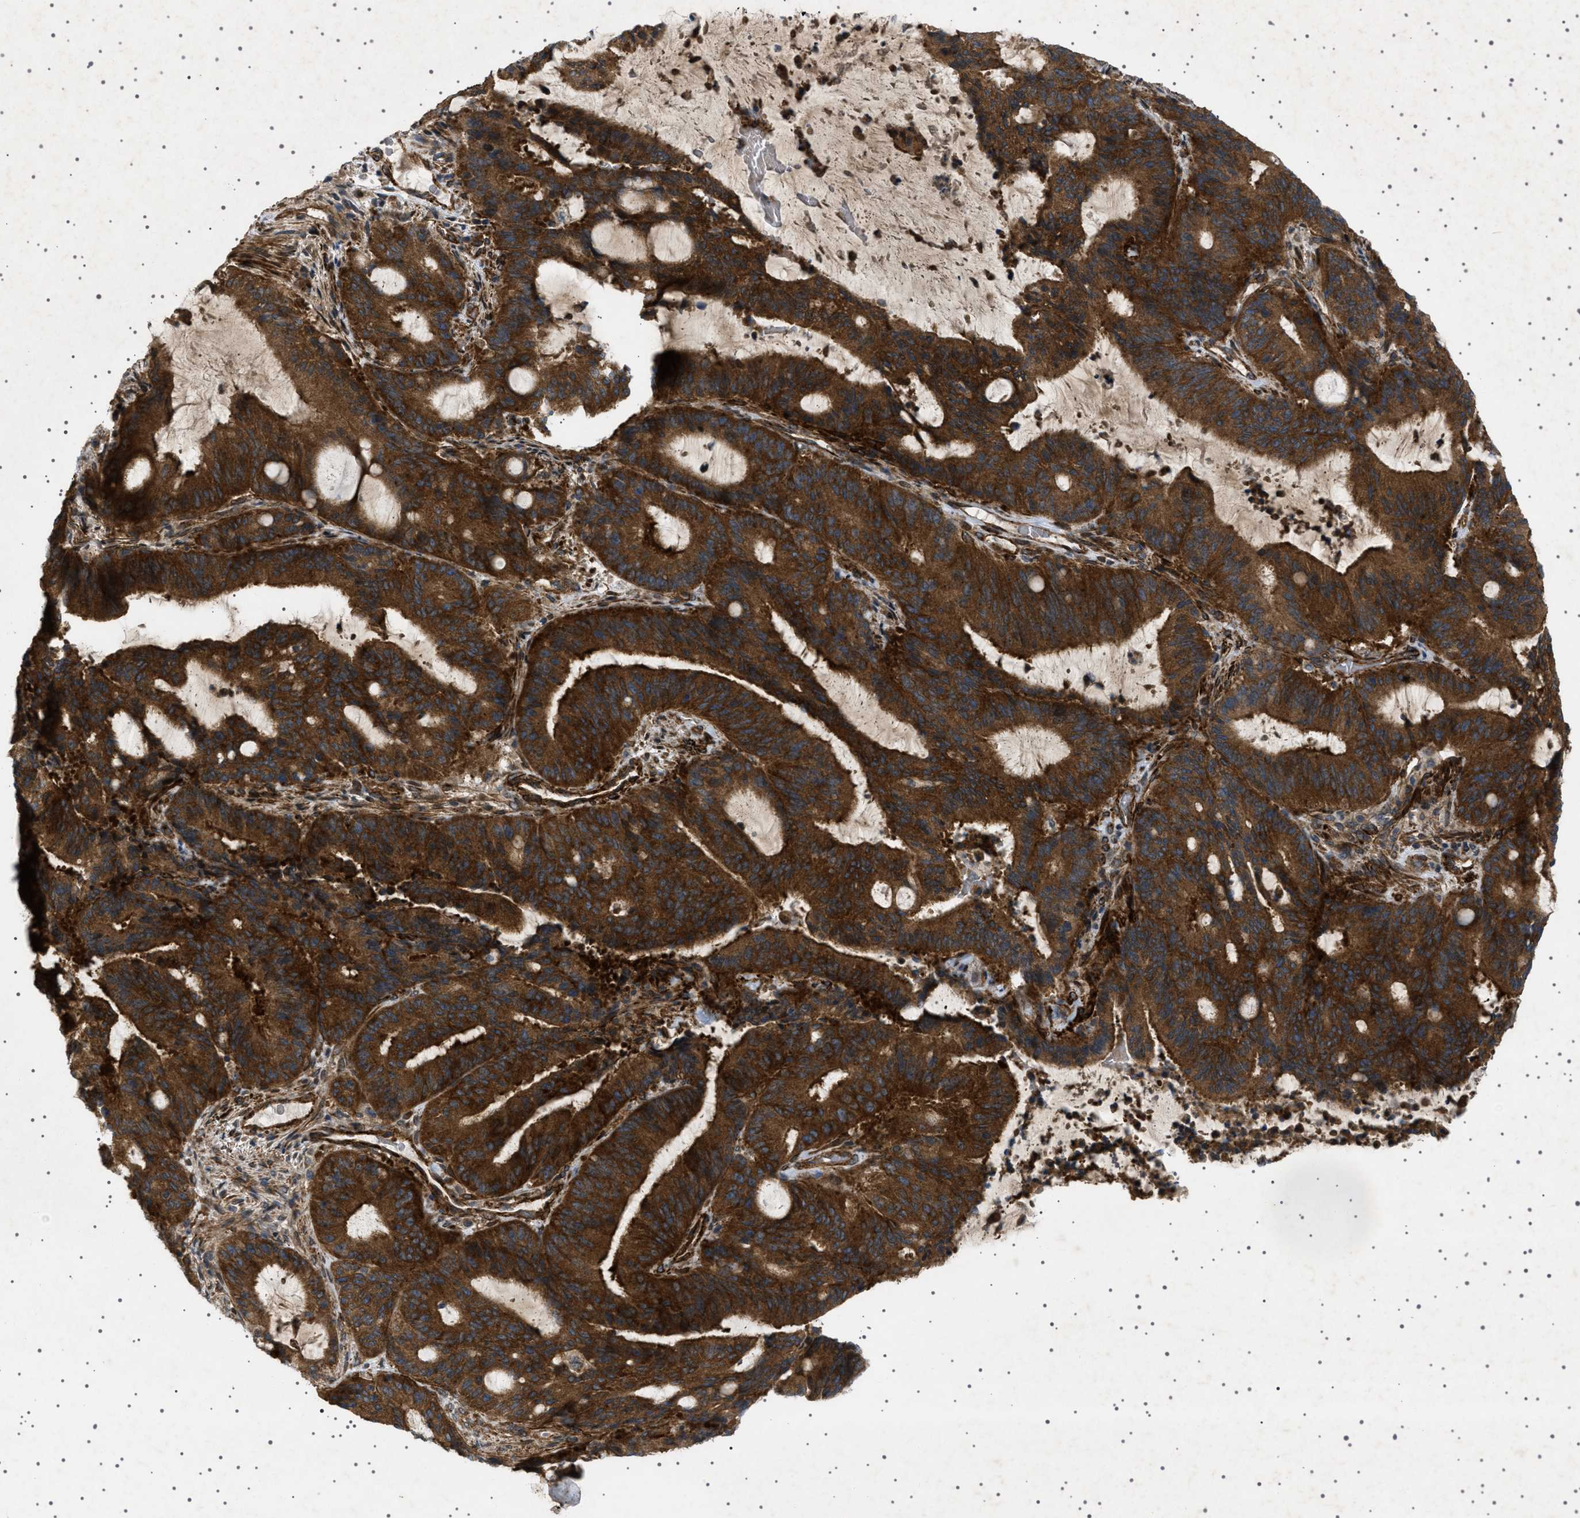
{"staining": {"intensity": "strong", "quantity": ">75%", "location": "cytoplasmic/membranous"}, "tissue": "liver cancer", "cell_type": "Tumor cells", "image_type": "cancer", "snomed": [{"axis": "morphology", "description": "Normal tissue, NOS"}, {"axis": "morphology", "description": "Cholangiocarcinoma"}, {"axis": "topography", "description": "Liver"}, {"axis": "topography", "description": "Peripheral nerve tissue"}], "caption": "Protein expression analysis of human liver cancer reveals strong cytoplasmic/membranous expression in approximately >75% of tumor cells.", "gene": "CCDC186", "patient": {"sex": "female", "age": 73}}